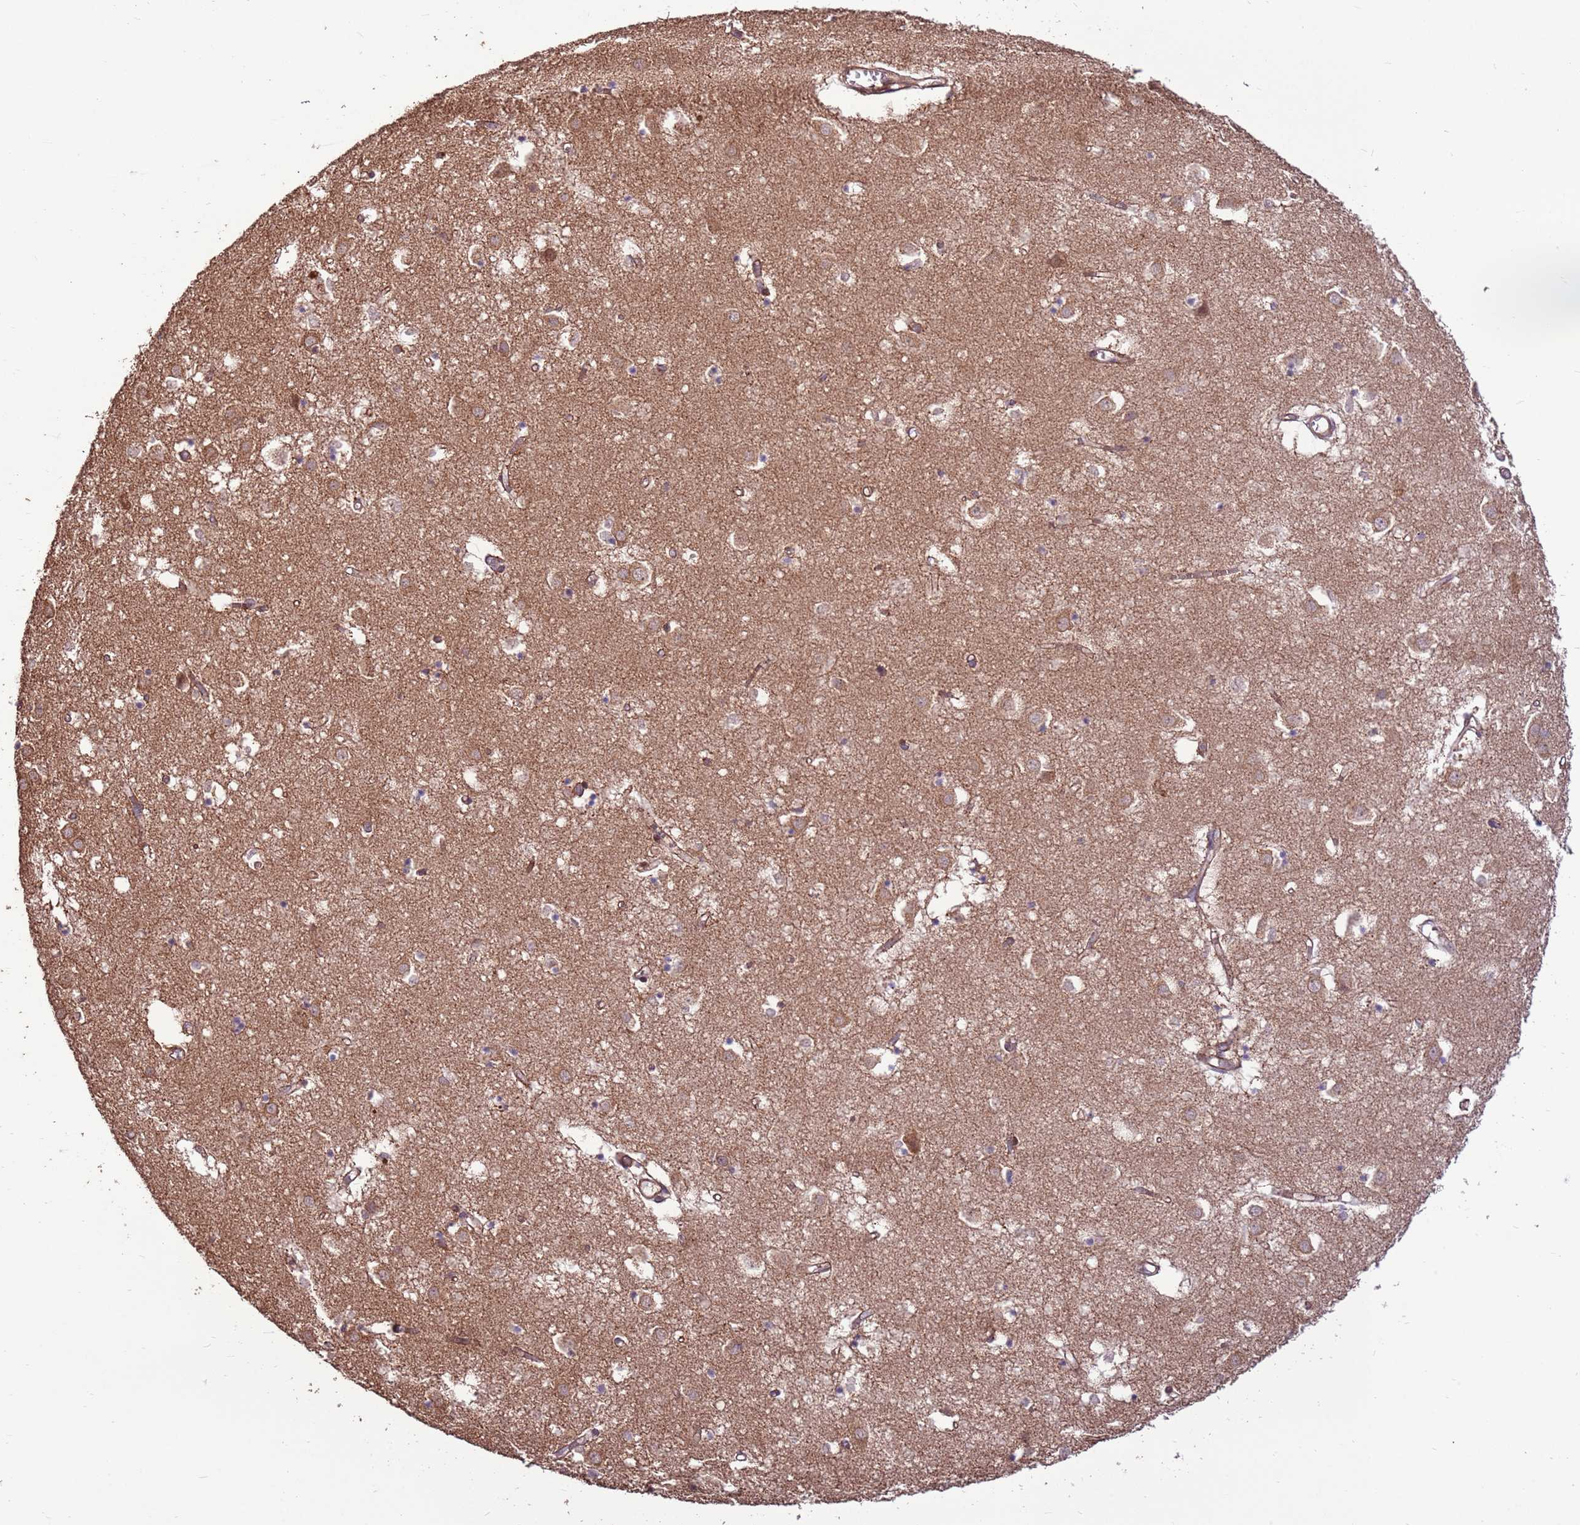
{"staining": {"intensity": "weak", "quantity": "<25%", "location": "nuclear"}, "tissue": "caudate", "cell_type": "Glial cells", "image_type": "normal", "snomed": [{"axis": "morphology", "description": "Normal tissue, NOS"}, {"axis": "topography", "description": "Lateral ventricle wall"}], "caption": "Unremarkable caudate was stained to show a protein in brown. There is no significant positivity in glial cells.", "gene": "CCDC112", "patient": {"sex": "male", "age": 70}}